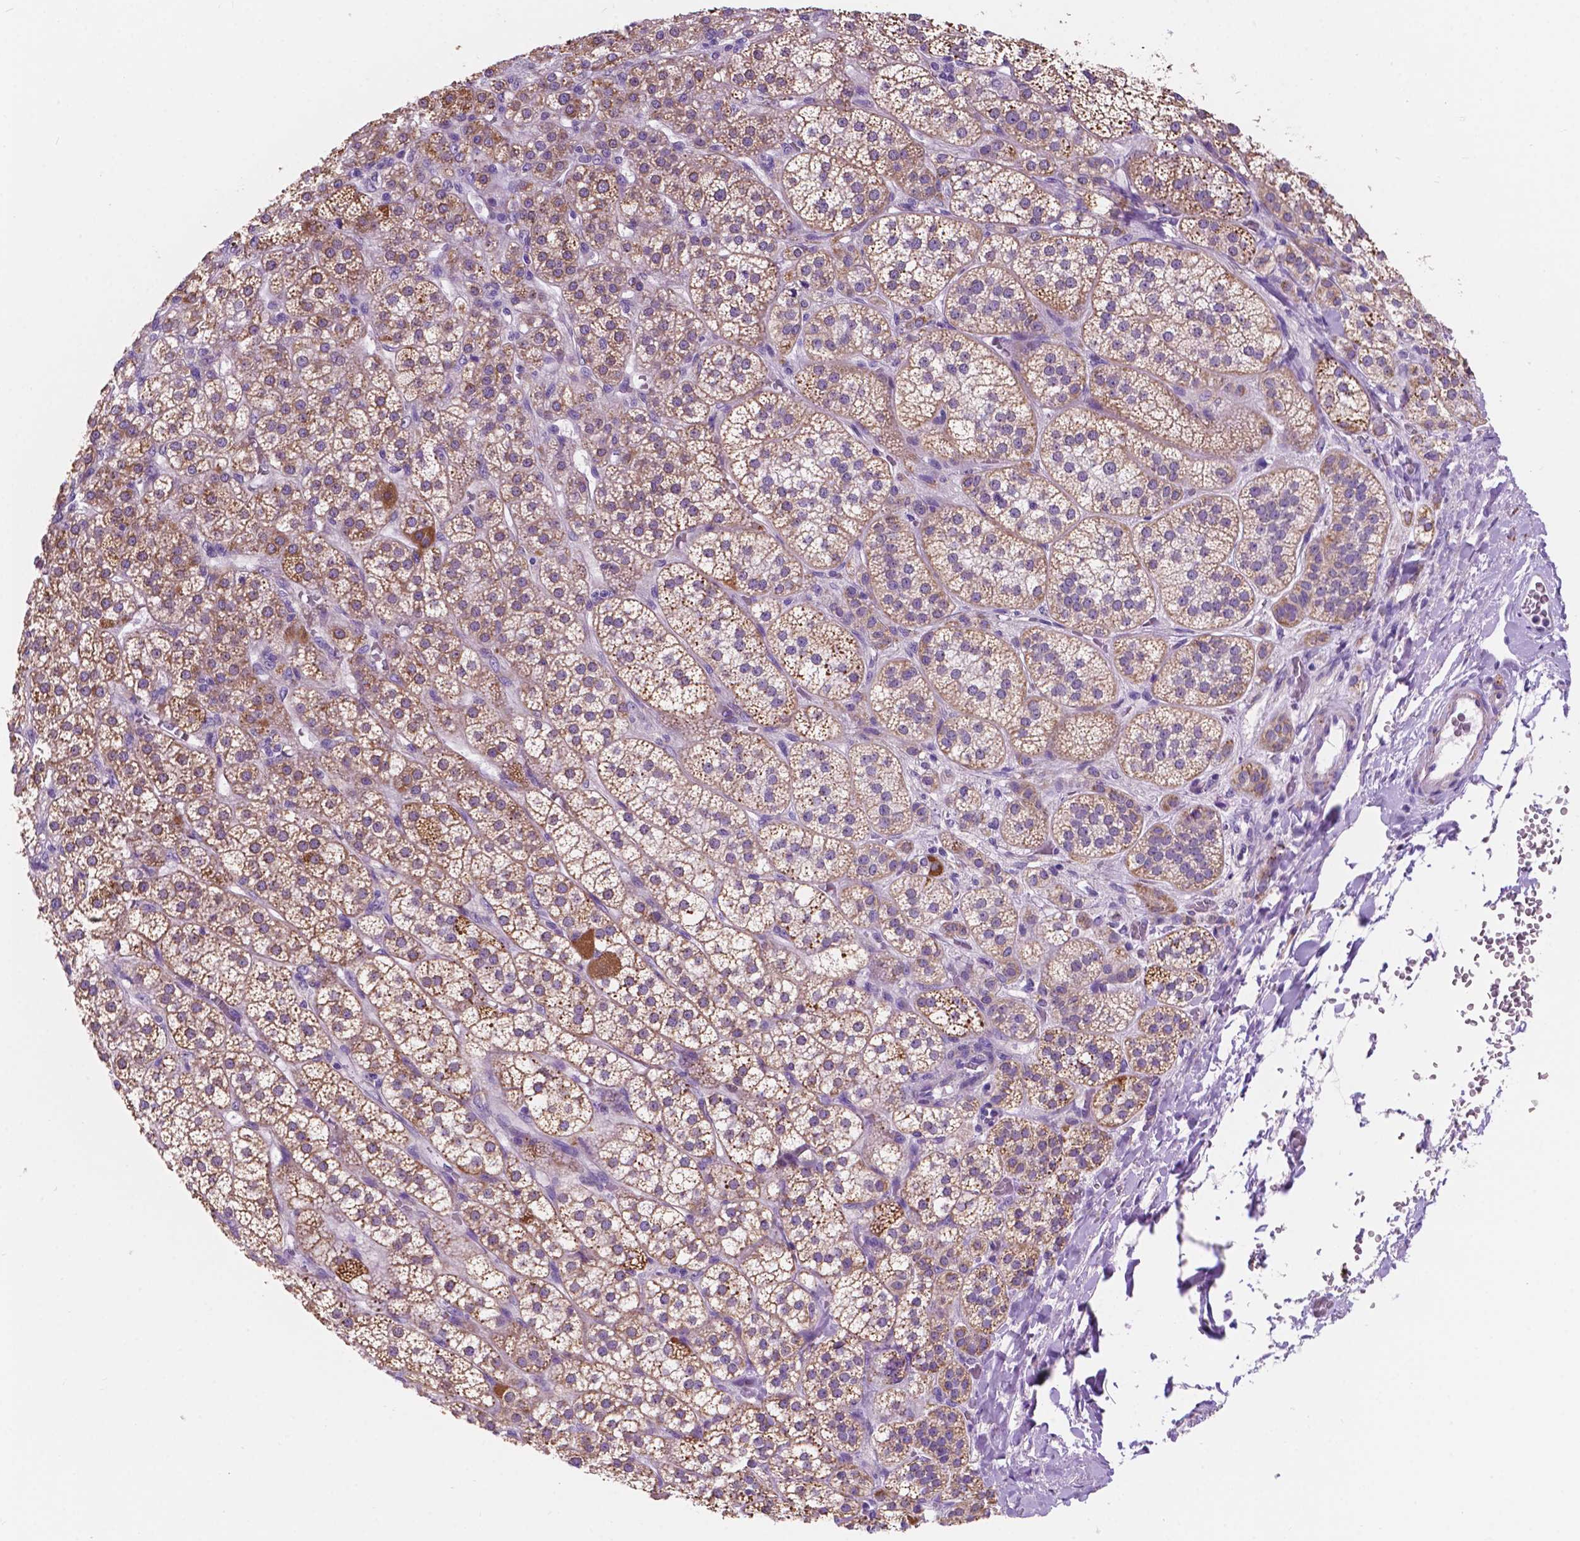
{"staining": {"intensity": "moderate", "quantity": "25%-75%", "location": "cytoplasmic/membranous"}, "tissue": "adrenal gland", "cell_type": "Glandular cells", "image_type": "normal", "snomed": [{"axis": "morphology", "description": "Normal tissue, NOS"}, {"axis": "topography", "description": "Adrenal gland"}], "caption": "Adrenal gland stained with a protein marker shows moderate staining in glandular cells.", "gene": "TRPV5", "patient": {"sex": "female", "age": 60}}